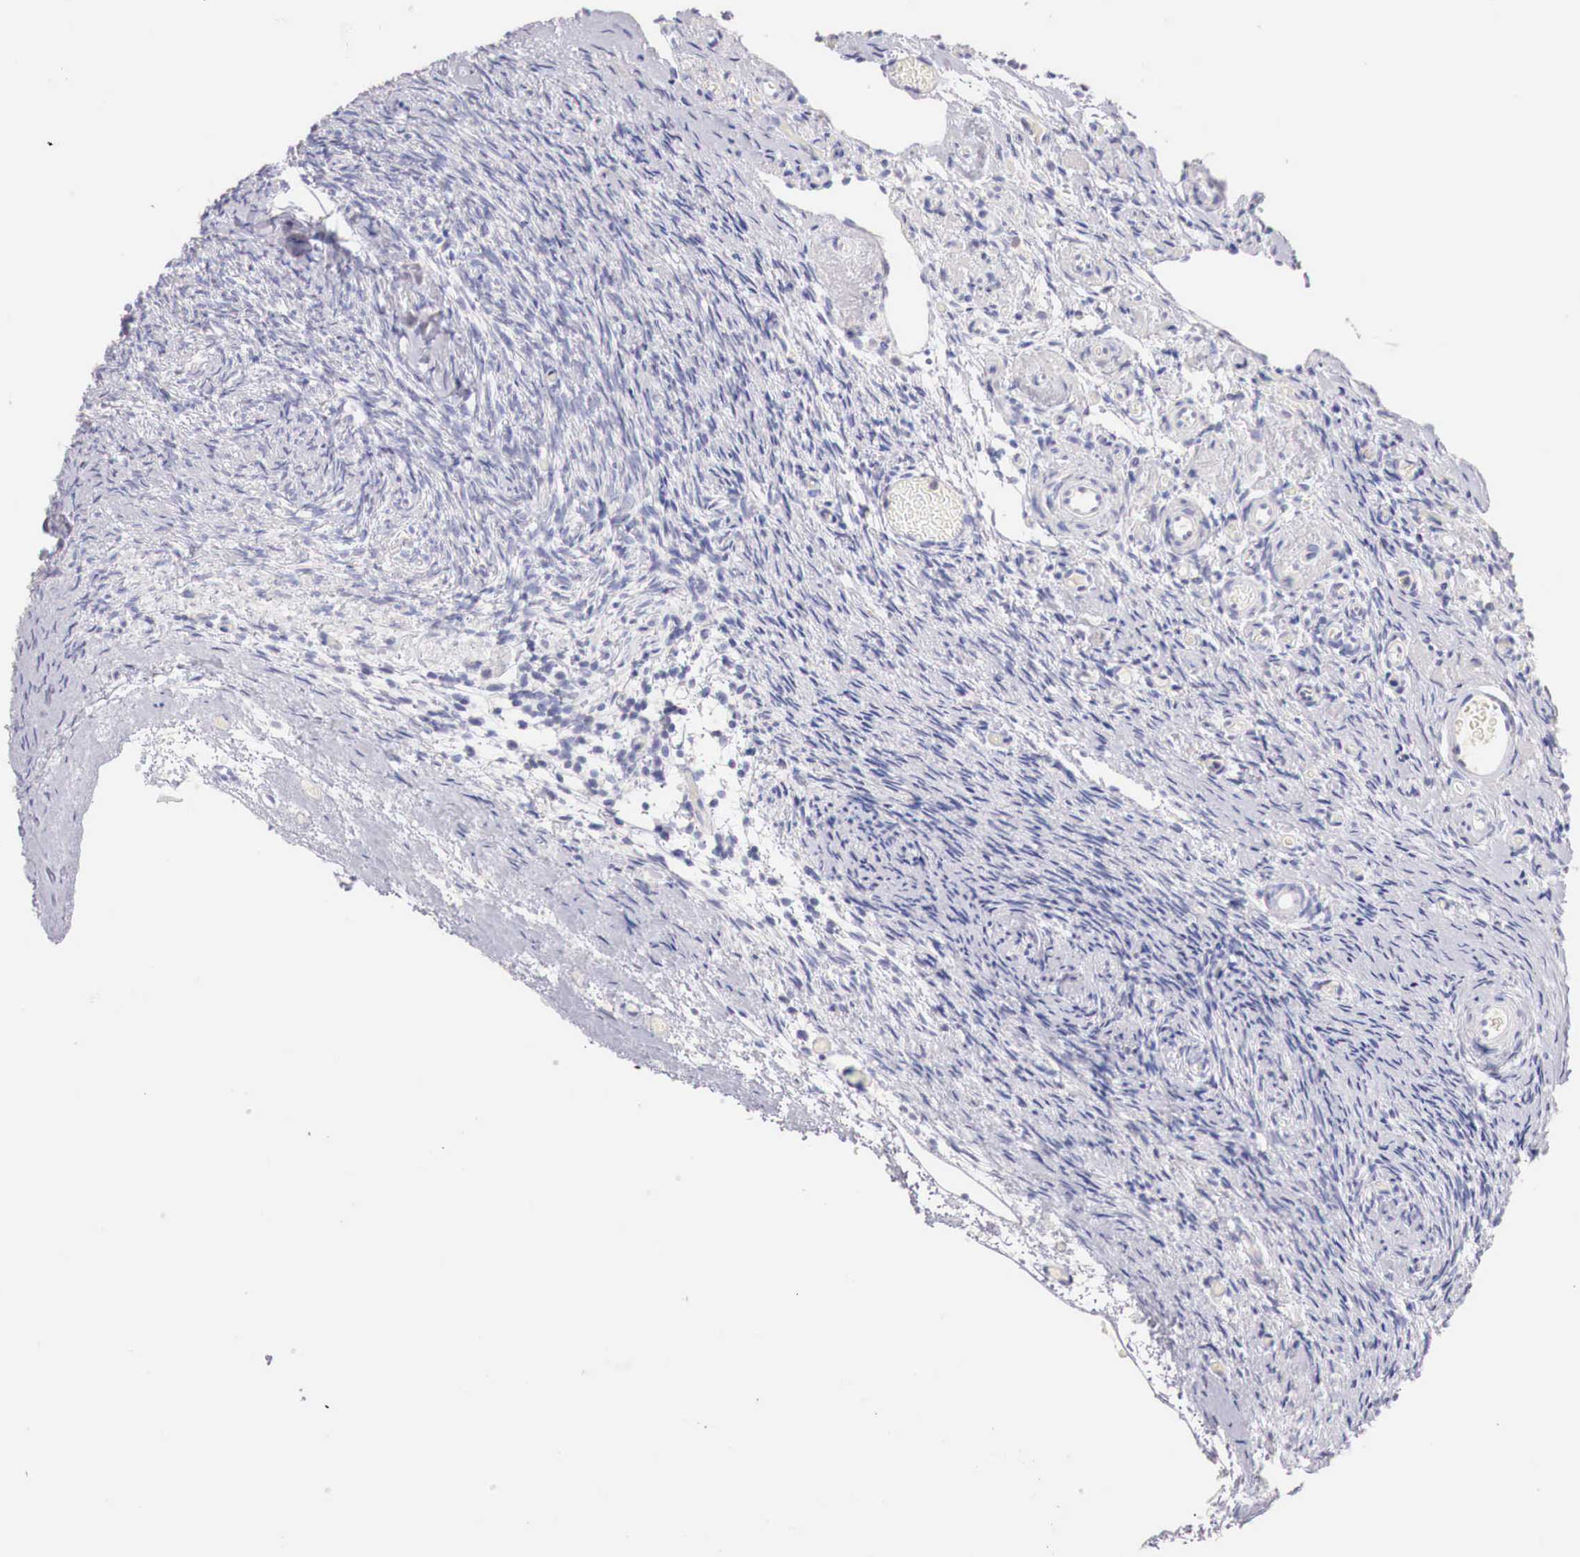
{"staining": {"intensity": "negative", "quantity": "none", "location": "none"}, "tissue": "ovary", "cell_type": "Ovarian stroma cells", "image_type": "normal", "snomed": [{"axis": "morphology", "description": "Normal tissue, NOS"}, {"axis": "topography", "description": "Ovary"}], "caption": "The immunohistochemistry histopathology image has no significant expression in ovarian stroma cells of ovary.", "gene": "ITIH6", "patient": {"sex": "female", "age": 78}}